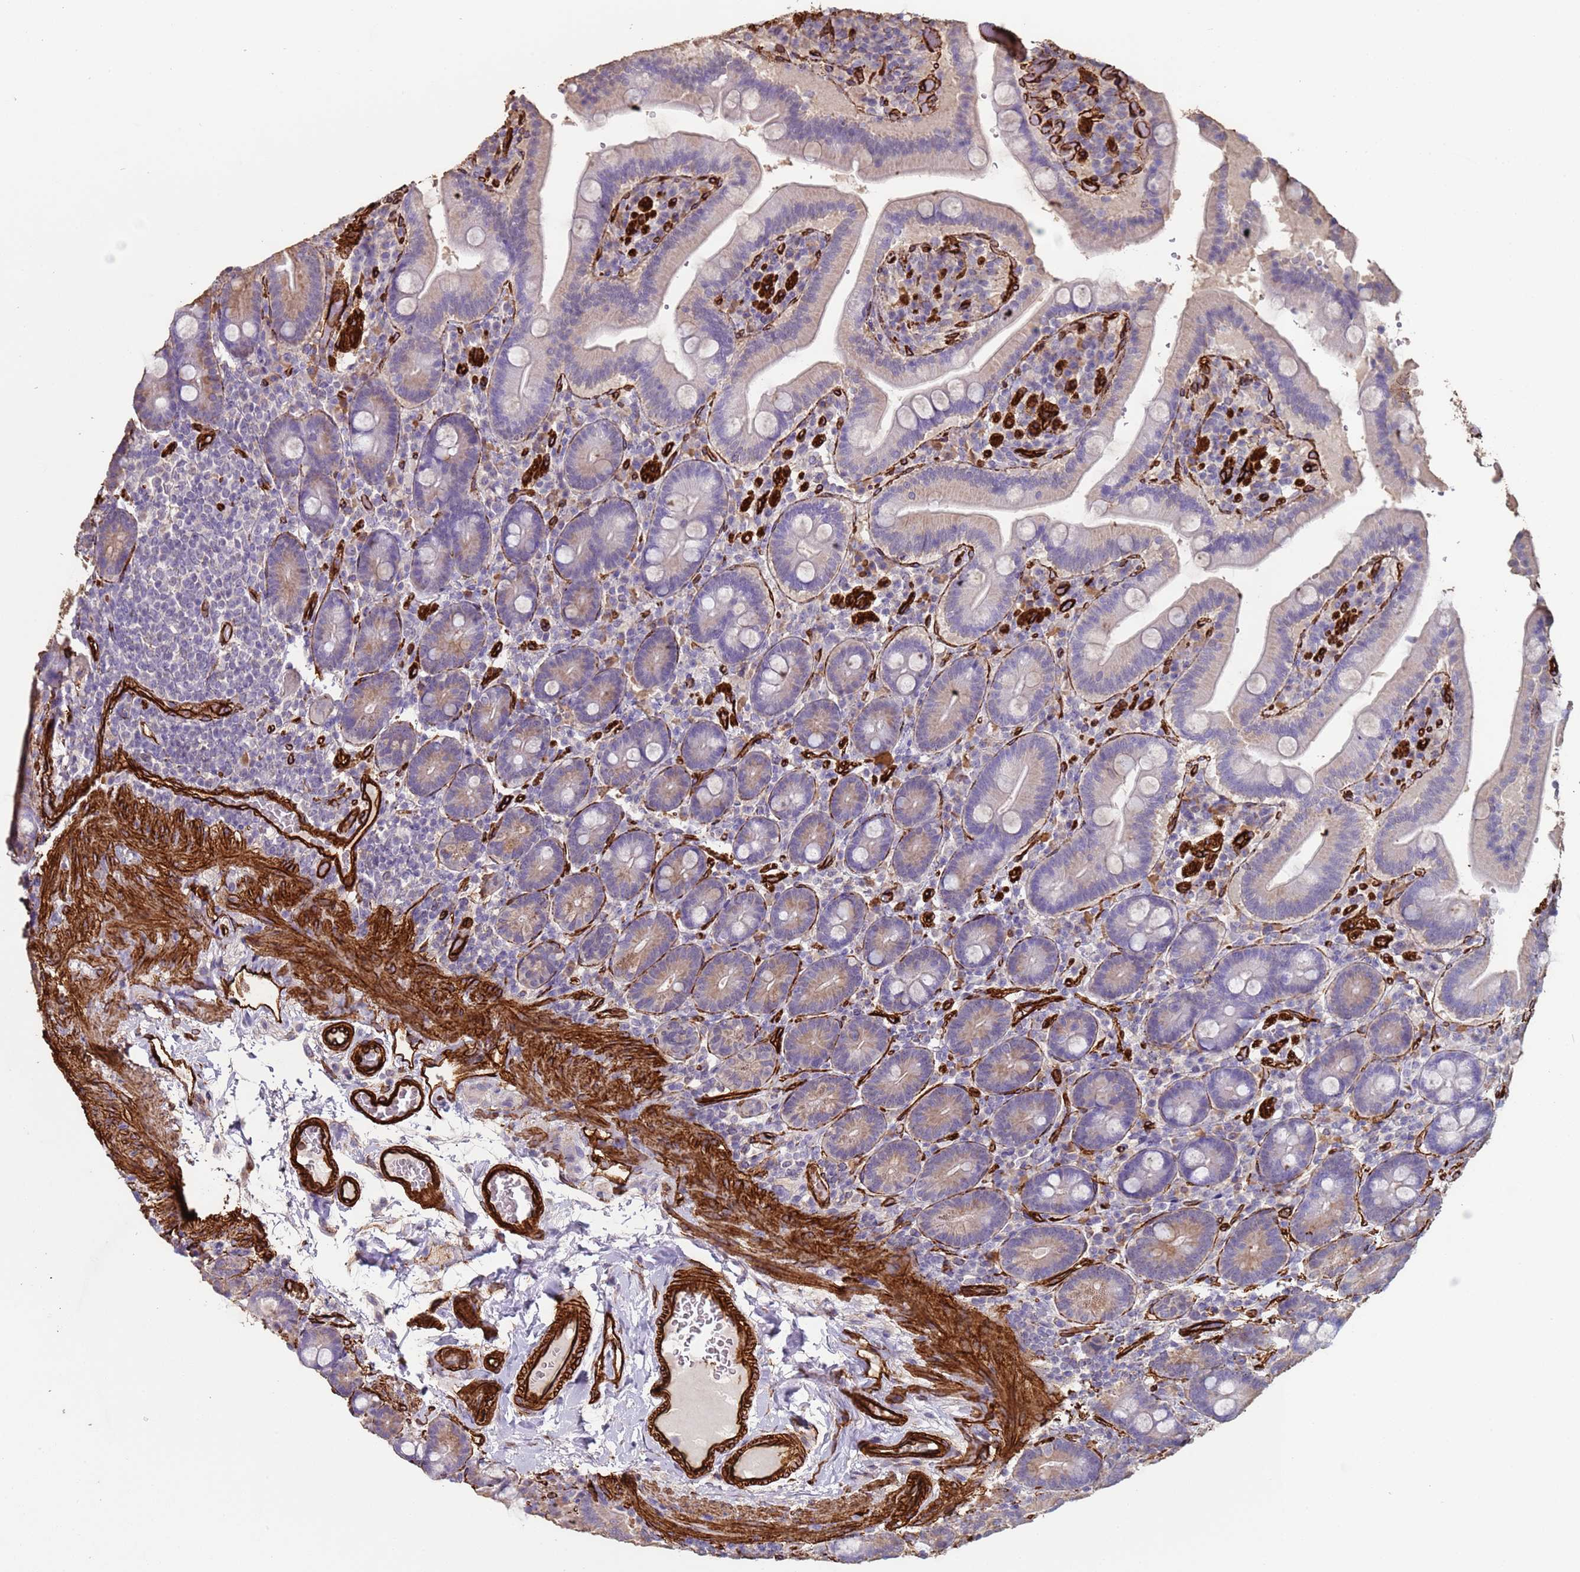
{"staining": {"intensity": "moderate", "quantity": "<25%", "location": "cytoplasmic/membranous"}, "tissue": "duodenum", "cell_type": "Glandular cells", "image_type": "normal", "snomed": [{"axis": "morphology", "description": "Normal tissue, NOS"}, {"axis": "topography", "description": "Duodenum"}], "caption": "Brown immunohistochemical staining in normal human duodenum demonstrates moderate cytoplasmic/membranous staining in about <25% of glandular cells. (brown staining indicates protein expression, while blue staining denotes nuclei).", "gene": "GASK1A", "patient": {"sex": "female", "age": 62}}